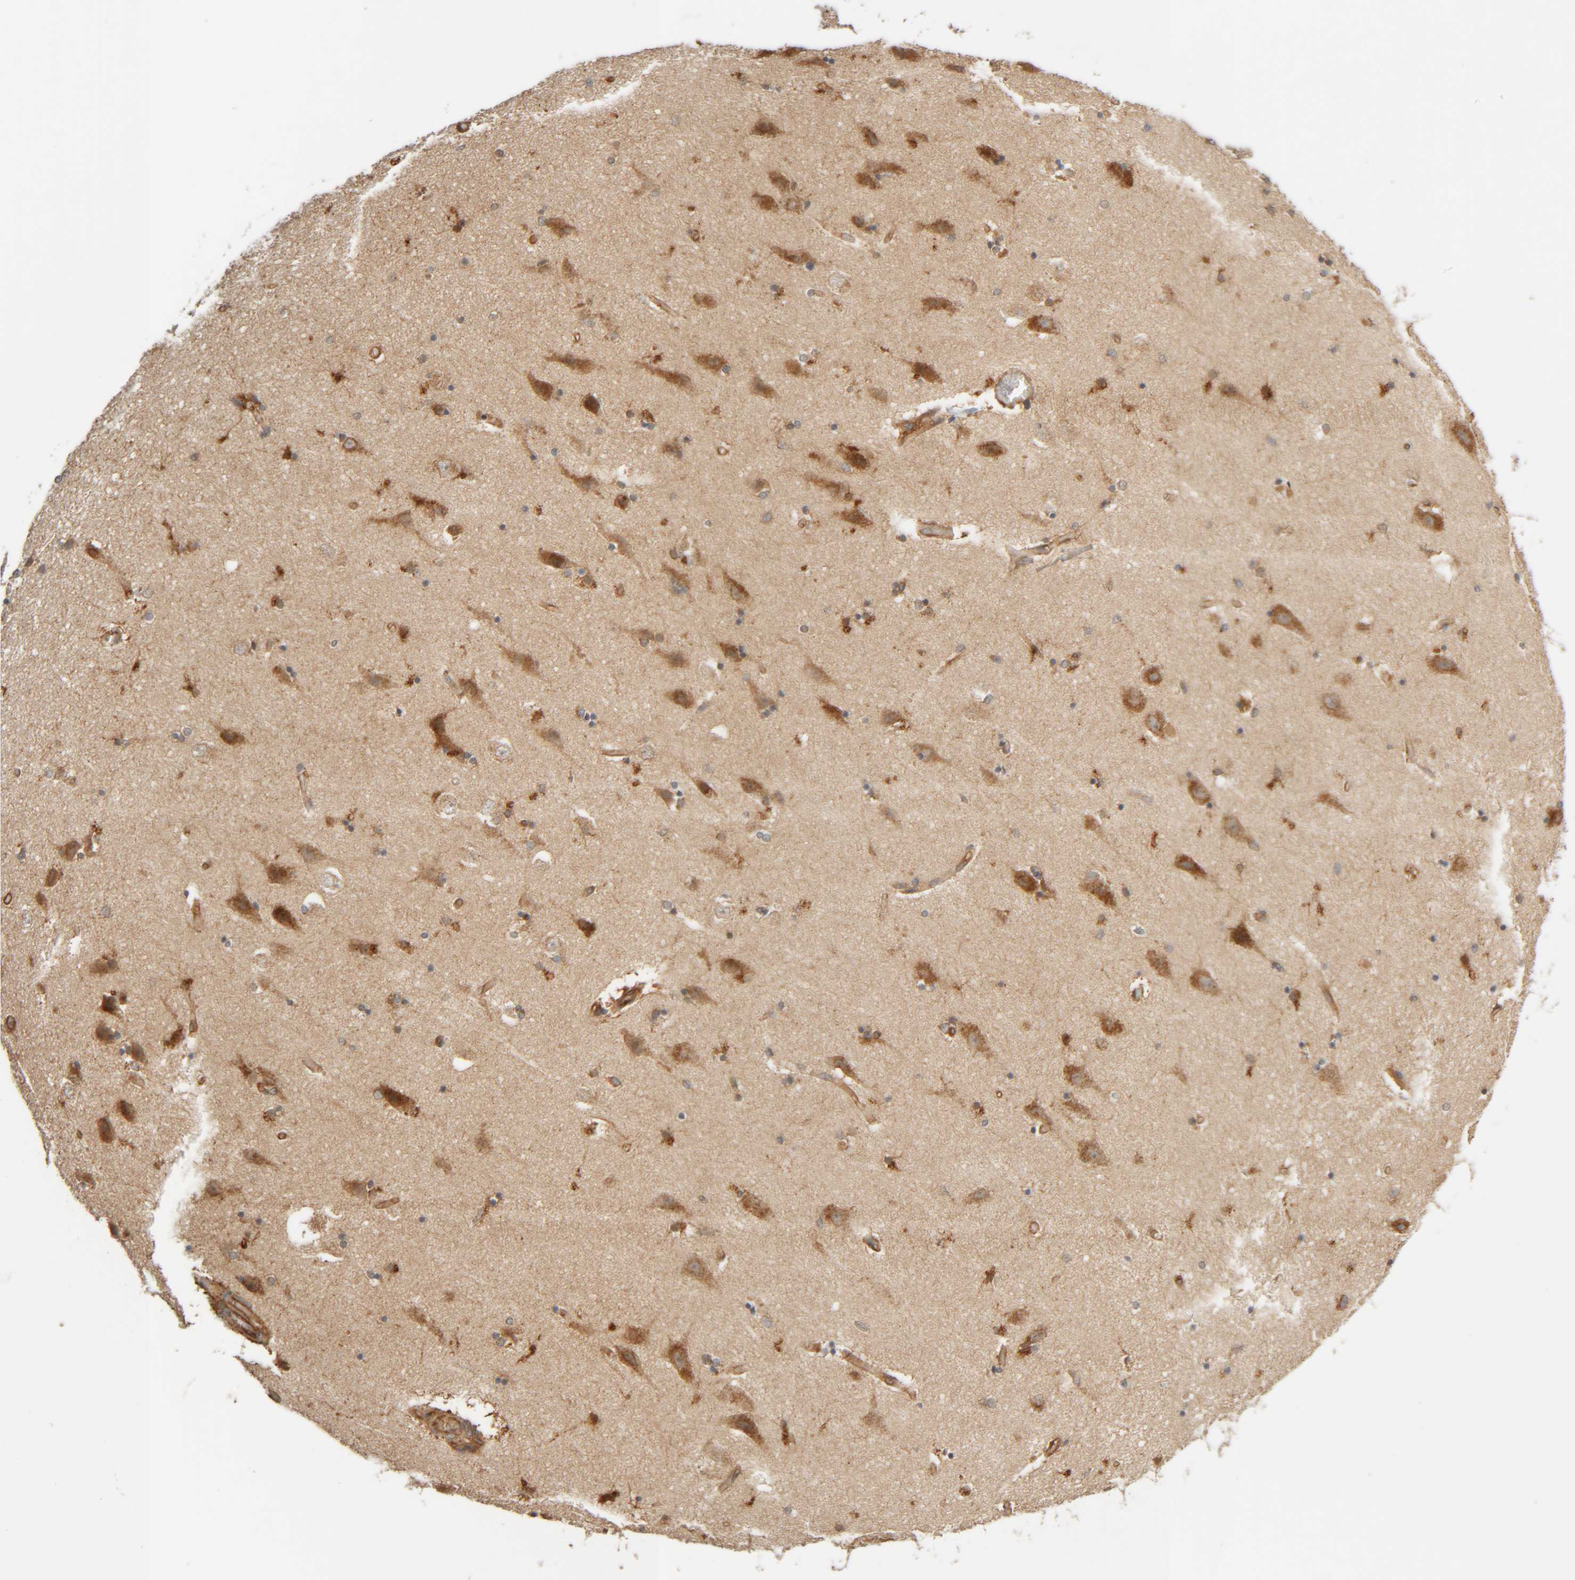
{"staining": {"intensity": "moderate", "quantity": ">75%", "location": "cytoplasmic/membranous"}, "tissue": "hippocampus", "cell_type": "Glial cells", "image_type": "normal", "snomed": [{"axis": "morphology", "description": "Normal tissue, NOS"}, {"axis": "topography", "description": "Hippocampus"}], "caption": "This photomicrograph exhibits immunohistochemistry (IHC) staining of benign human hippocampus, with medium moderate cytoplasmic/membranous staining in approximately >75% of glial cells.", "gene": "TMEM192", "patient": {"sex": "female", "age": 54}}